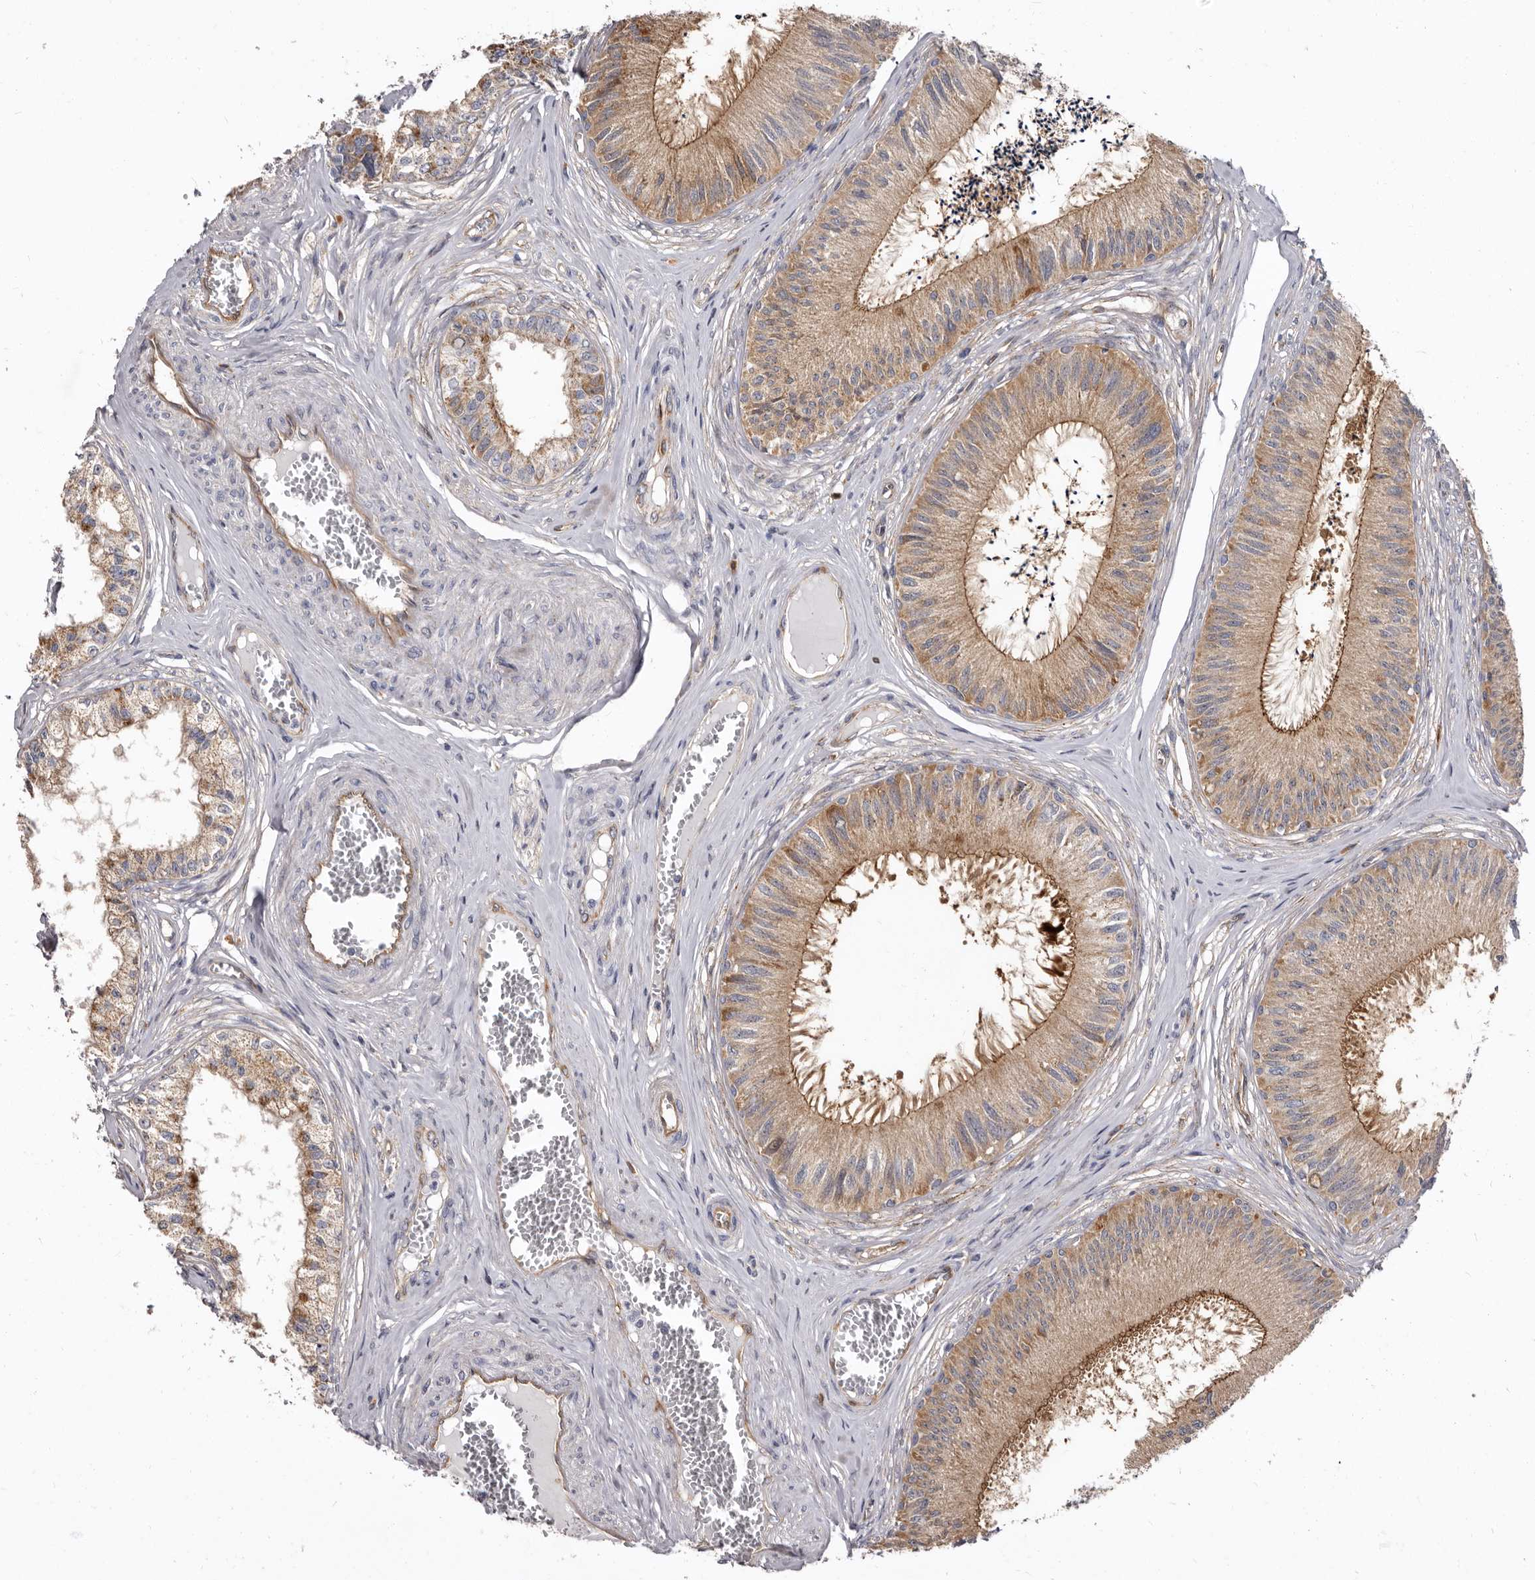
{"staining": {"intensity": "moderate", "quantity": "25%-75%", "location": "cytoplasmic/membranous,nuclear"}, "tissue": "epididymis", "cell_type": "Glandular cells", "image_type": "normal", "snomed": [{"axis": "morphology", "description": "Normal tissue, NOS"}, {"axis": "topography", "description": "Epididymis"}], "caption": "This micrograph demonstrates normal epididymis stained with immunohistochemistry to label a protein in brown. The cytoplasmic/membranous,nuclear of glandular cells show moderate positivity for the protein. Nuclei are counter-stained blue.", "gene": "FMO2", "patient": {"sex": "male", "age": 79}}